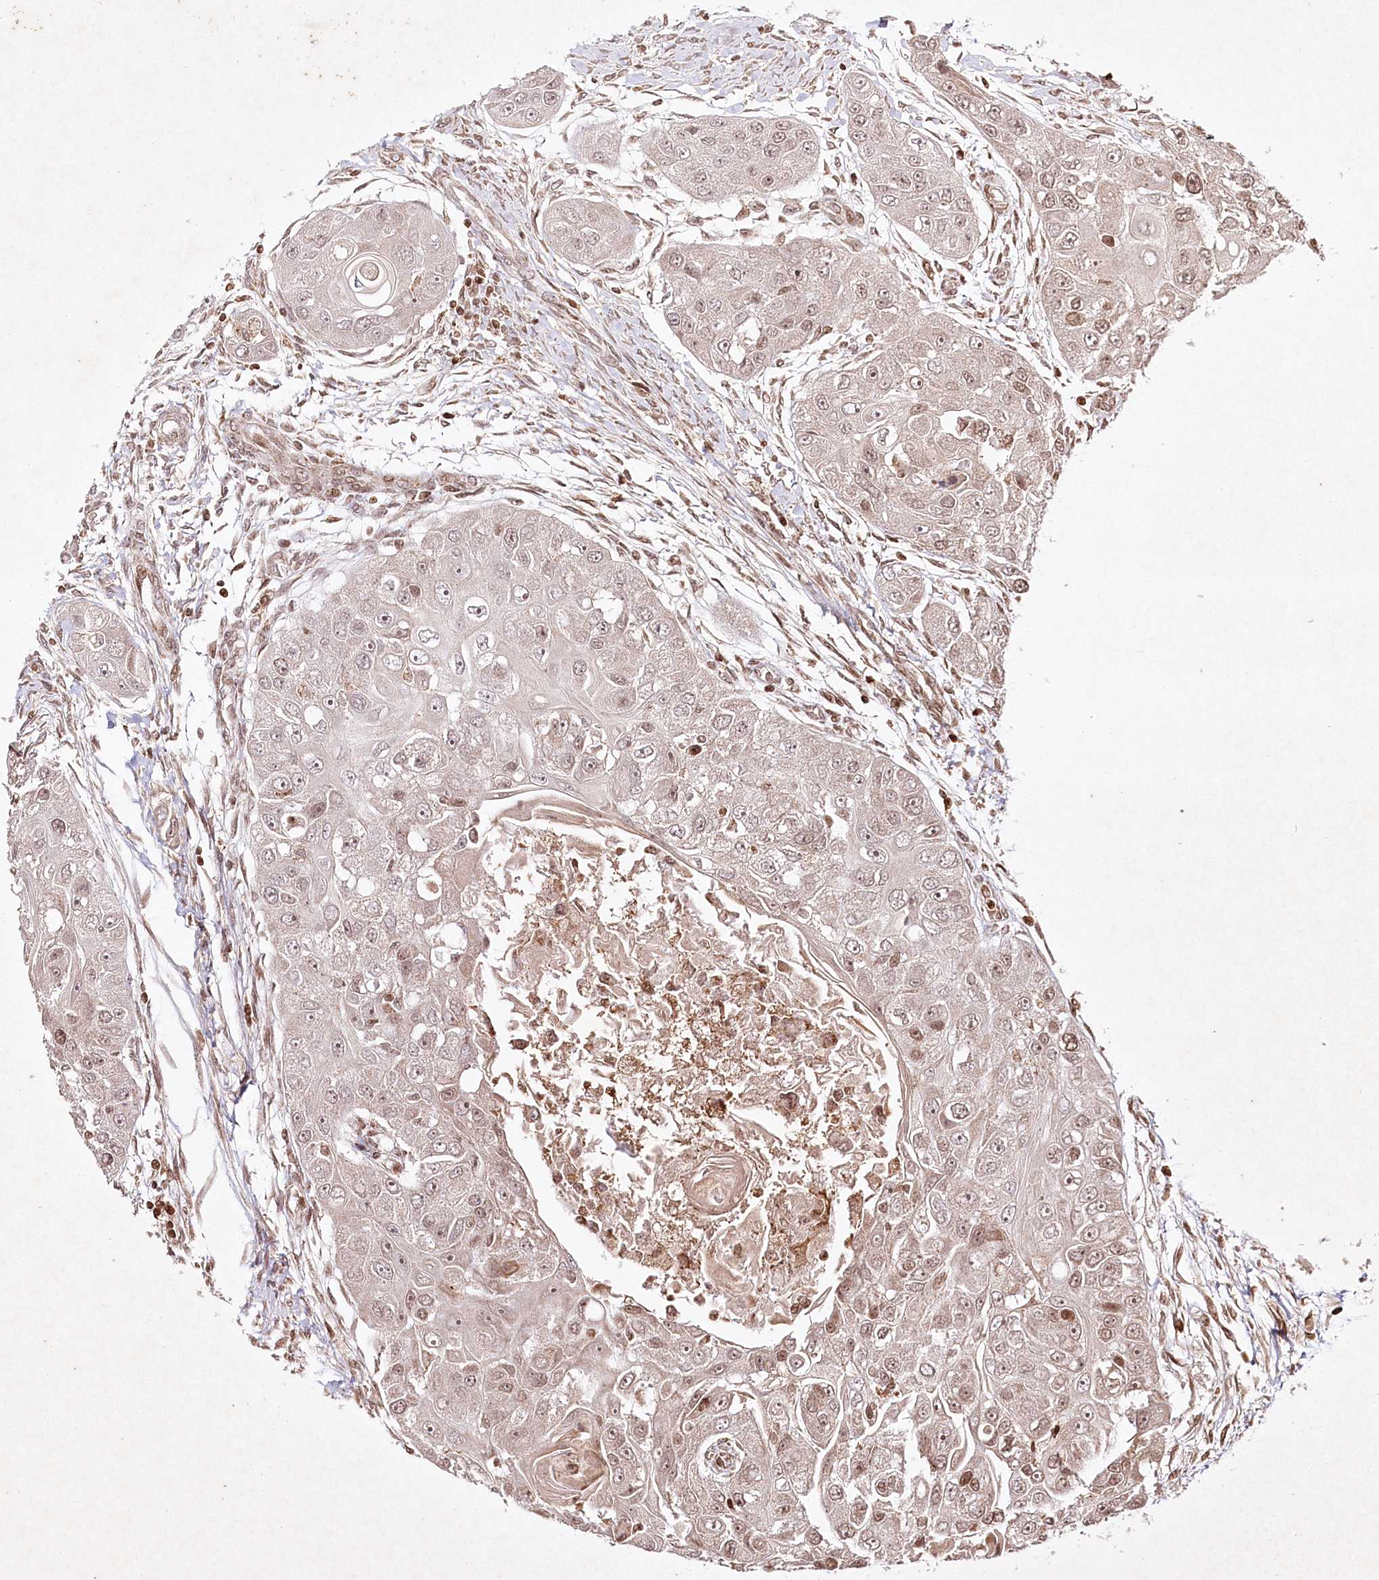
{"staining": {"intensity": "weak", "quantity": "25%-75%", "location": "nuclear"}, "tissue": "head and neck cancer", "cell_type": "Tumor cells", "image_type": "cancer", "snomed": [{"axis": "morphology", "description": "Normal tissue, NOS"}, {"axis": "morphology", "description": "Squamous cell carcinoma, NOS"}, {"axis": "topography", "description": "Skeletal muscle"}, {"axis": "topography", "description": "Head-Neck"}], "caption": "Protein analysis of head and neck cancer (squamous cell carcinoma) tissue demonstrates weak nuclear staining in approximately 25%-75% of tumor cells.", "gene": "CARM1", "patient": {"sex": "male", "age": 51}}